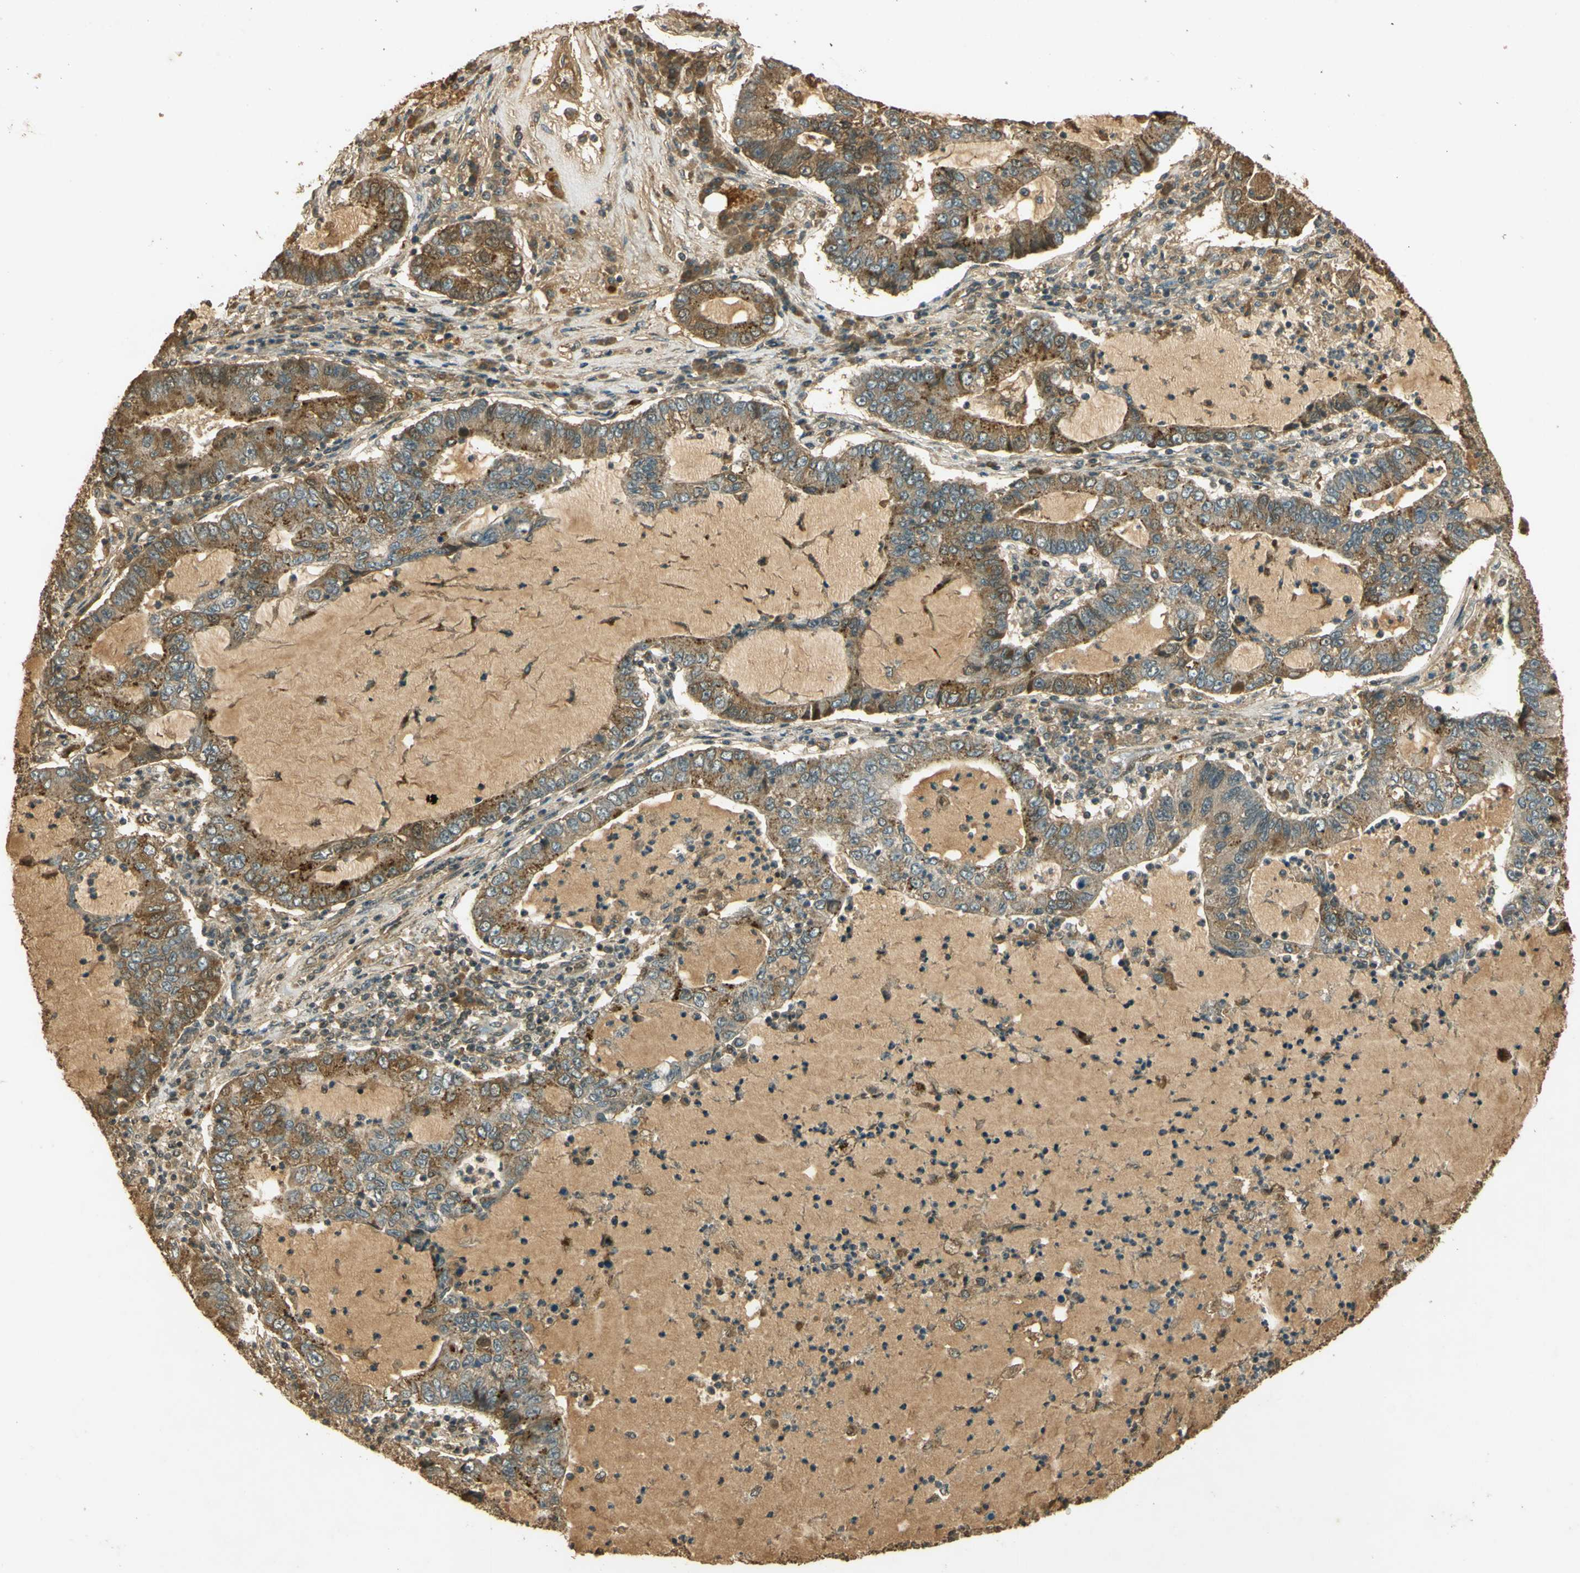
{"staining": {"intensity": "moderate", "quantity": ">75%", "location": "cytoplasmic/membranous"}, "tissue": "lung cancer", "cell_type": "Tumor cells", "image_type": "cancer", "snomed": [{"axis": "morphology", "description": "Adenocarcinoma, NOS"}, {"axis": "topography", "description": "Lung"}], "caption": "Lung adenocarcinoma stained for a protein displays moderate cytoplasmic/membranous positivity in tumor cells. The protein is shown in brown color, while the nuclei are stained blue.", "gene": "GMEB2", "patient": {"sex": "female", "age": 51}}